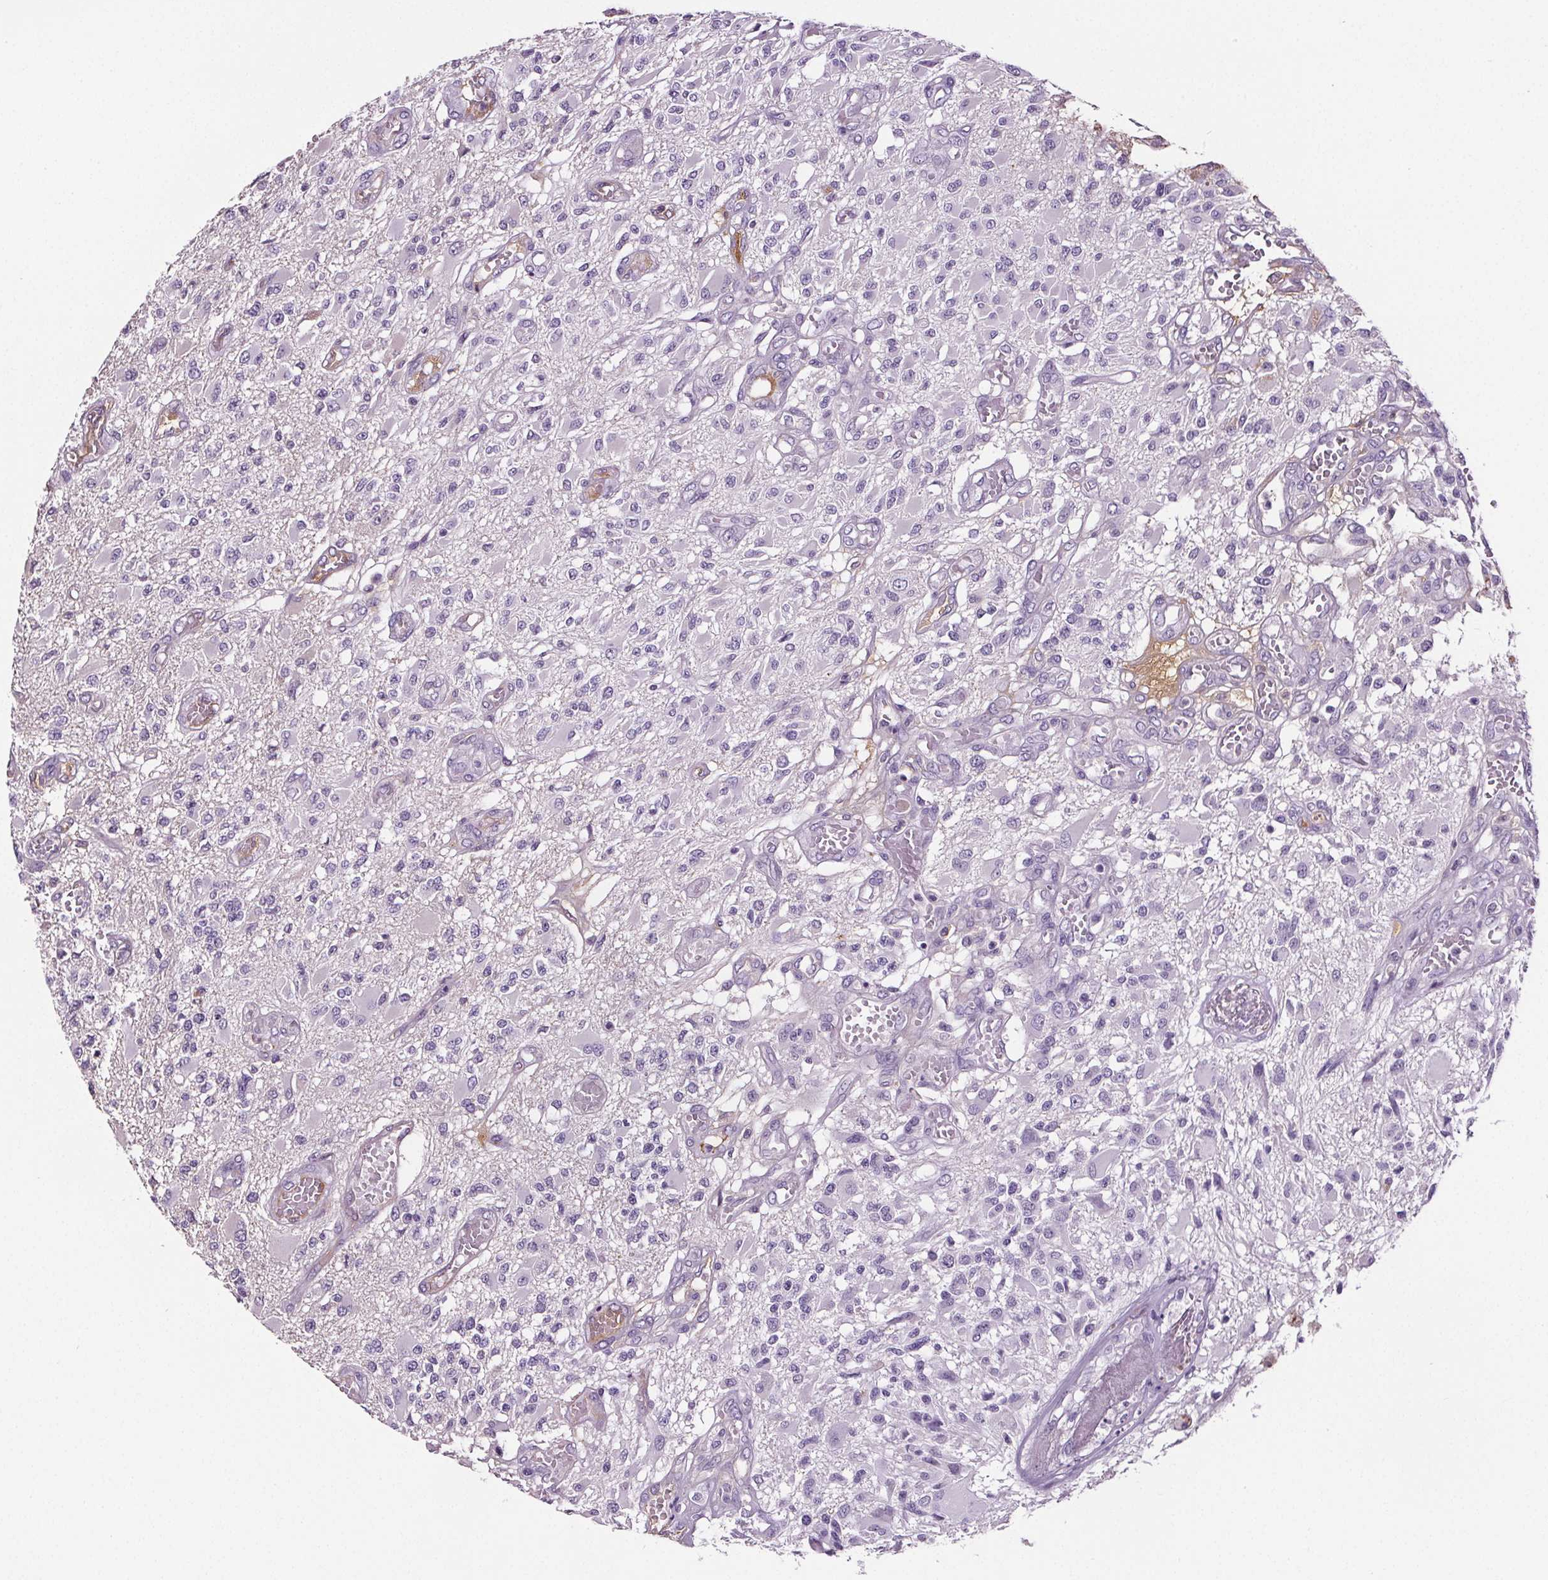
{"staining": {"intensity": "negative", "quantity": "none", "location": "none"}, "tissue": "glioma", "cell_type": "Tumor cells", "image_type": "cancer", "snomed": [{"axis": "morphology", "description": "Glioma, malignant, High grade"}, {"axis": "topography", "description": "Brain"}], "caption": "Human glioma stained for a protein using immunohistochemistry (IHC) shows no staining in tumor cells.", "gene": "CD5L", "patient": {"sex": "female", "age": 63}}